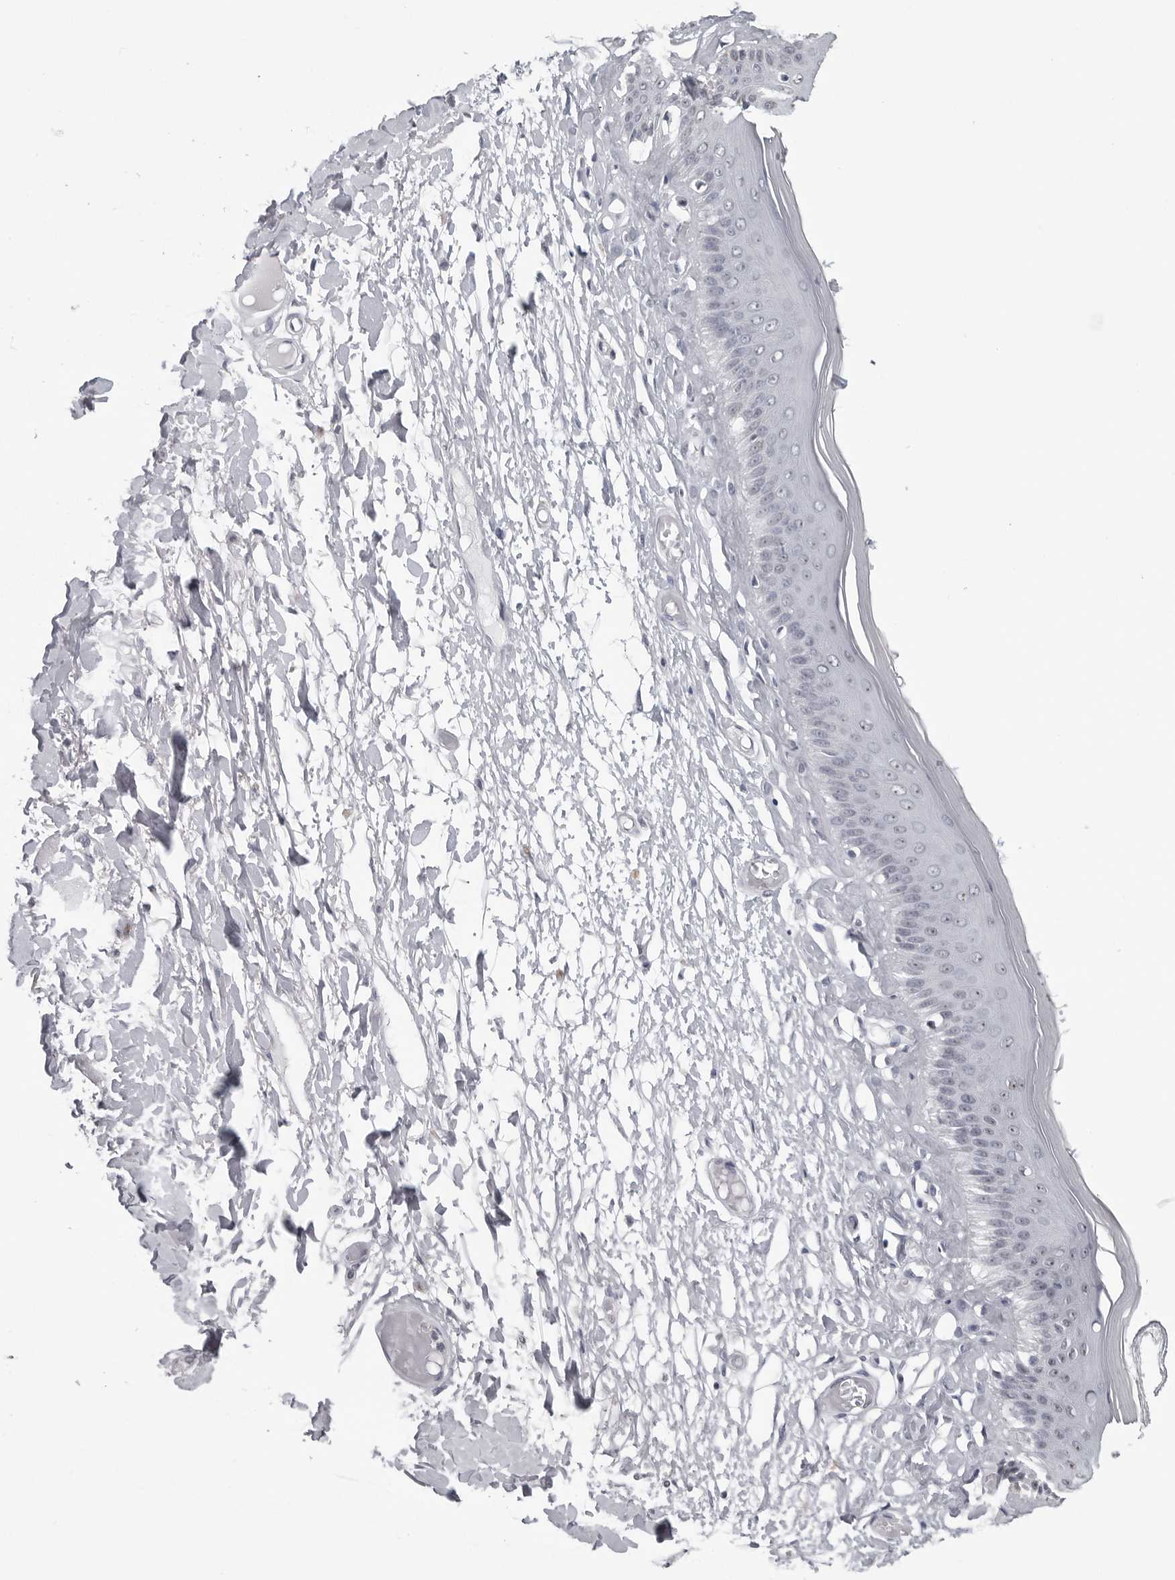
{"staining": {"intensity": "negative", "quantity": "none", "location": "none"}, "tissue": "skin", "cell_type": "Epidermal cells", "image_type": "normal", "snomed": [{"axis": "morphology", "description": "Normal tissue, NOS"}, {"axis": "topography", "description": "Vulva"}], "caption": "Photomicrograph shows no protein expression in epidermal cells of benign skin.", "gene": "DDX54", "patient": {"sex": "female", "age": 73}}